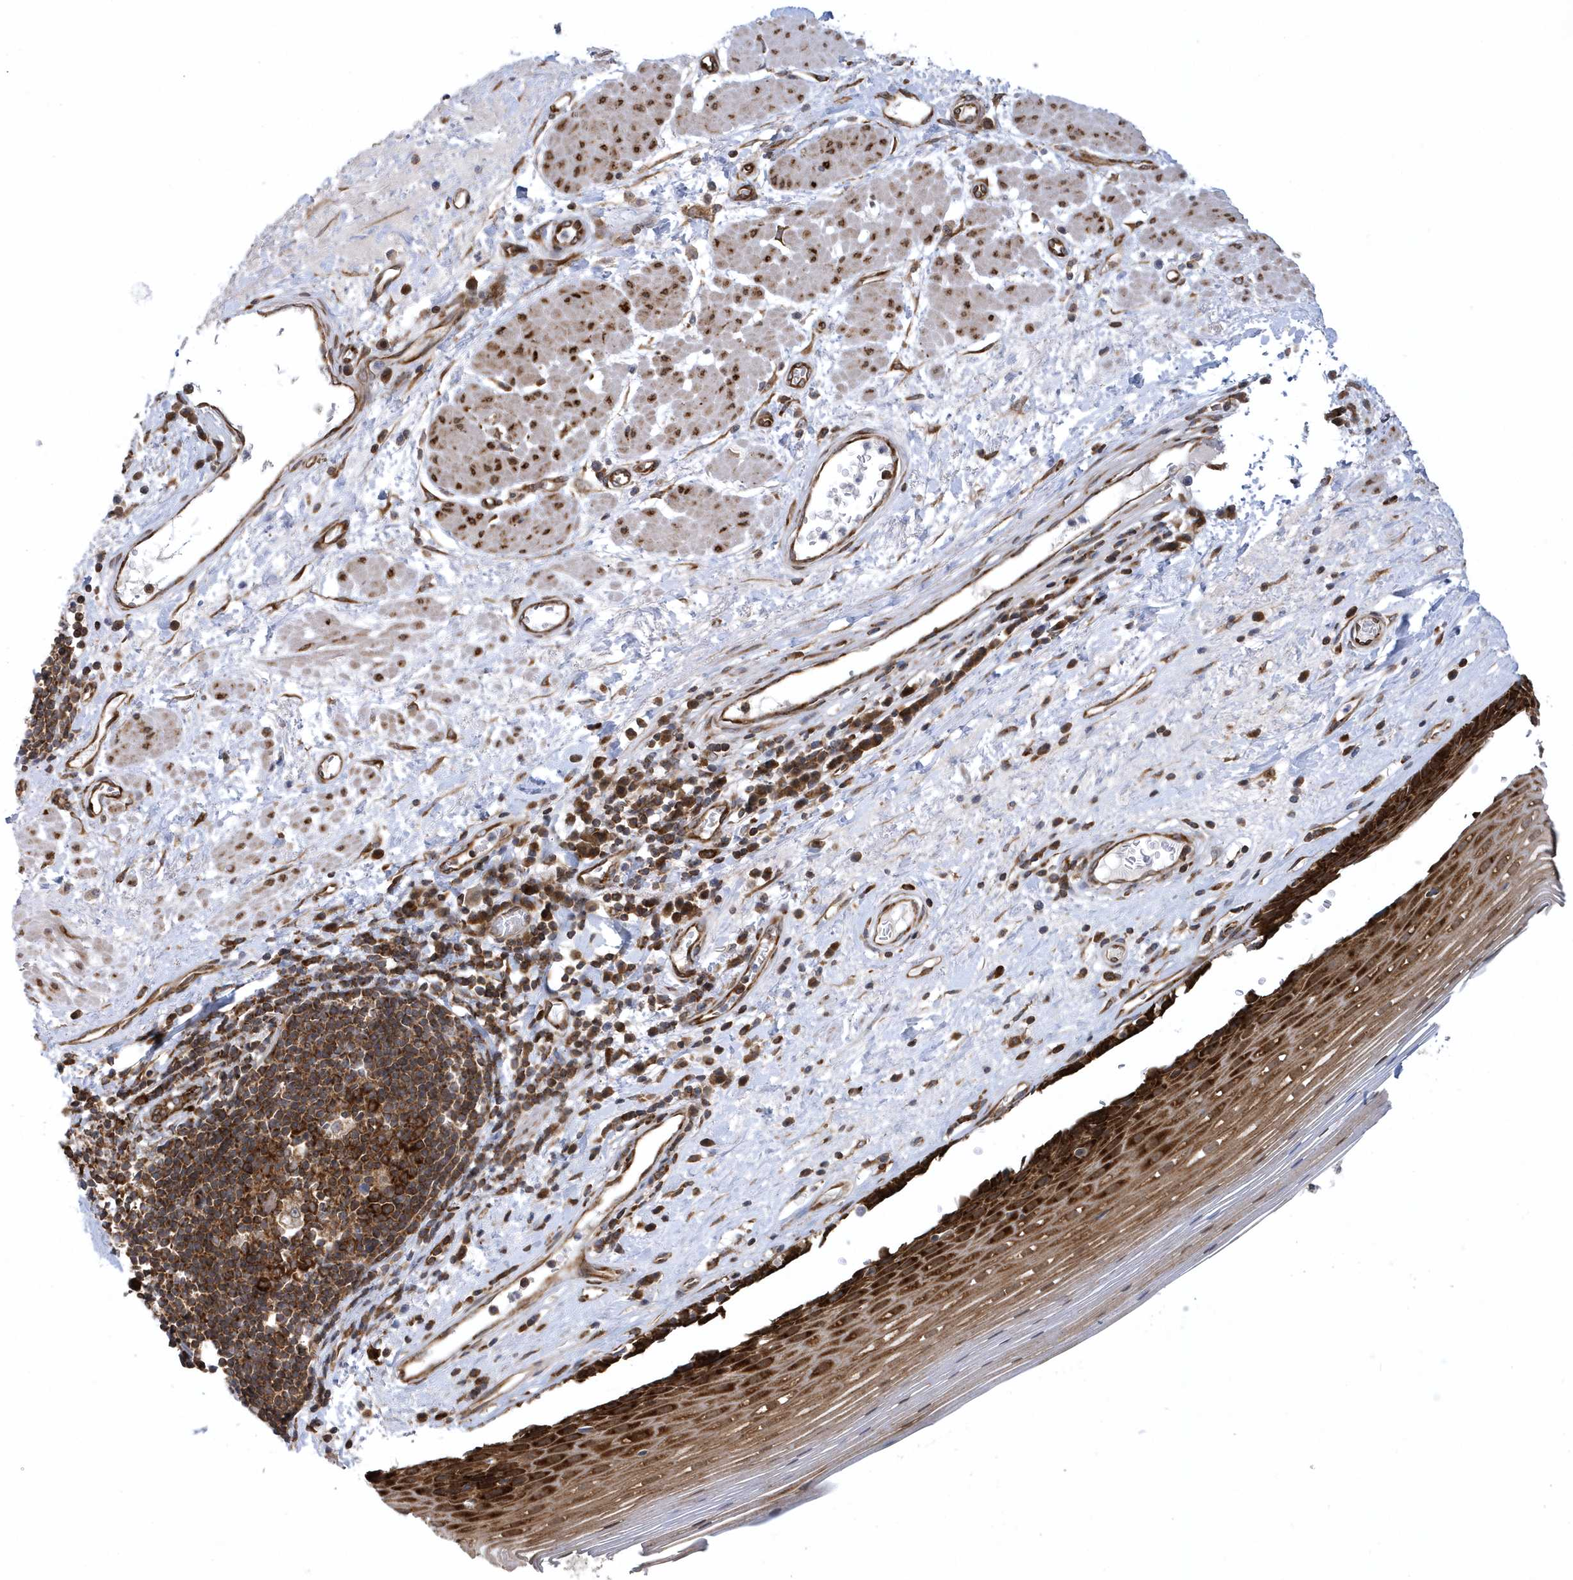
{"staining": {"intensity": "strong", "quantity": ">75%", "location": "cytoplasmic/membranous,nuclear"}, "tissue": "esophagus", "cell_type": "Squamous epithelial cells", "image_type": "normal", "snomed": [{"axis": "morphology", "description": "Normal tissue, NOS"}, {"axis": "topography", "description": "Esophagus"}], "caption": "High-power microscopy captured an immunohistochemistry (IHC) micrograph of unremarkable esophagus, revealing strong cytoplasmic/membranous,nuclear staining in approximately >75% of squamous epithelial cells. Ihc stains the protein in brown and the nuclei are stained blue.", "gene": "PHF1", "patient": {"sex": "male", "age": 62}}